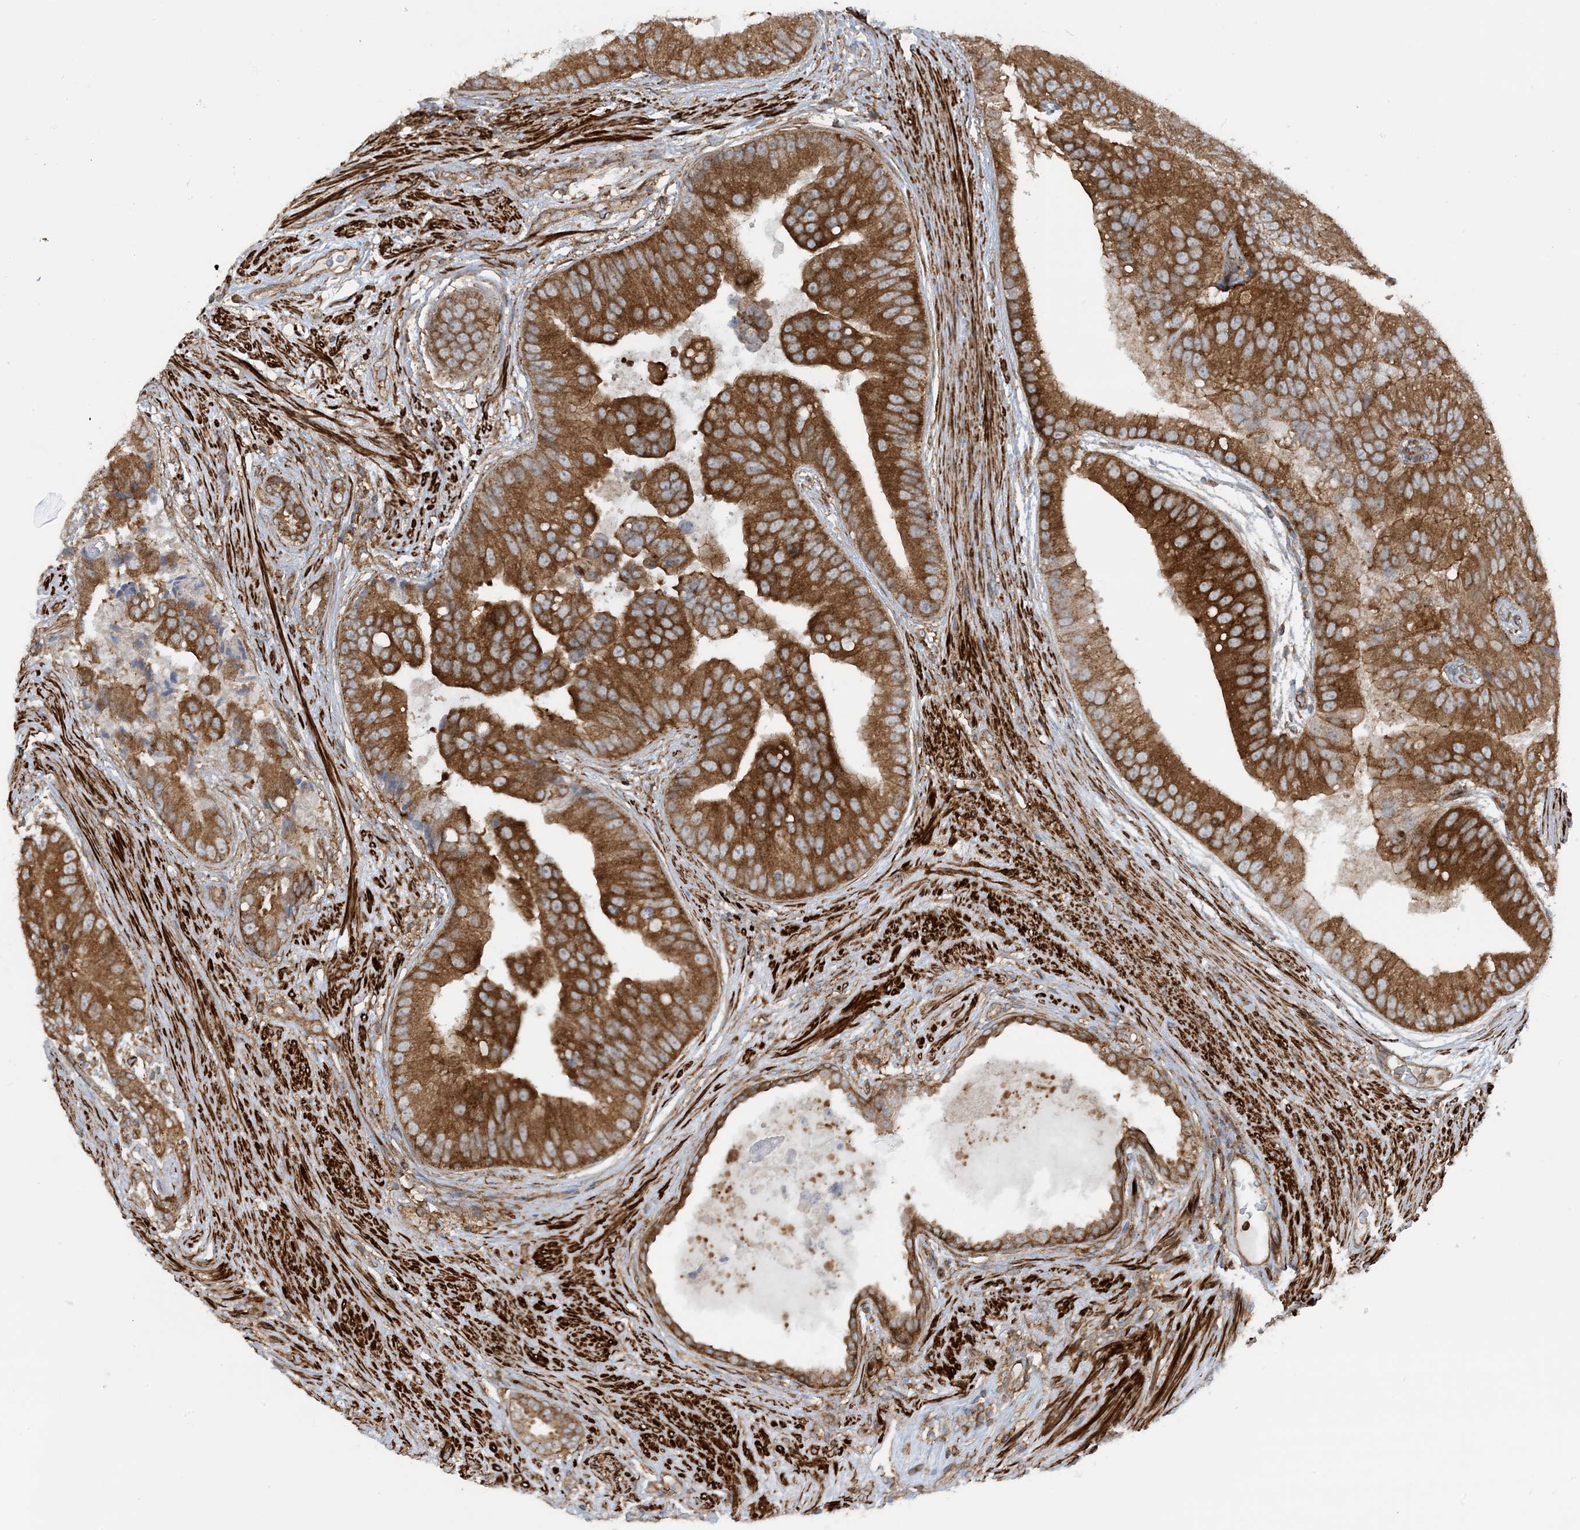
{"staining": {"intensity": "strong", "quantity": ">75%", "location": "cytoplasmic/membranous"}, "tissue": "prostate cancer", "cell_type": "Tumor cells", "image_type": "cancer", "snomed": [{"axis": "morphology", "description": "Adenocarcinoma, High grade"}, {"axis": "topography", "description": "Prostate"}], "caption": "Immunohistochemical staining of adenocarcinoma (high-grade) (prostate) displays high levels of strong cytoplasmic/membranous expression in approximately >75% of tumor cells.", "gene": "STAM2", "patient": {"sex": "male", "age": 70}}